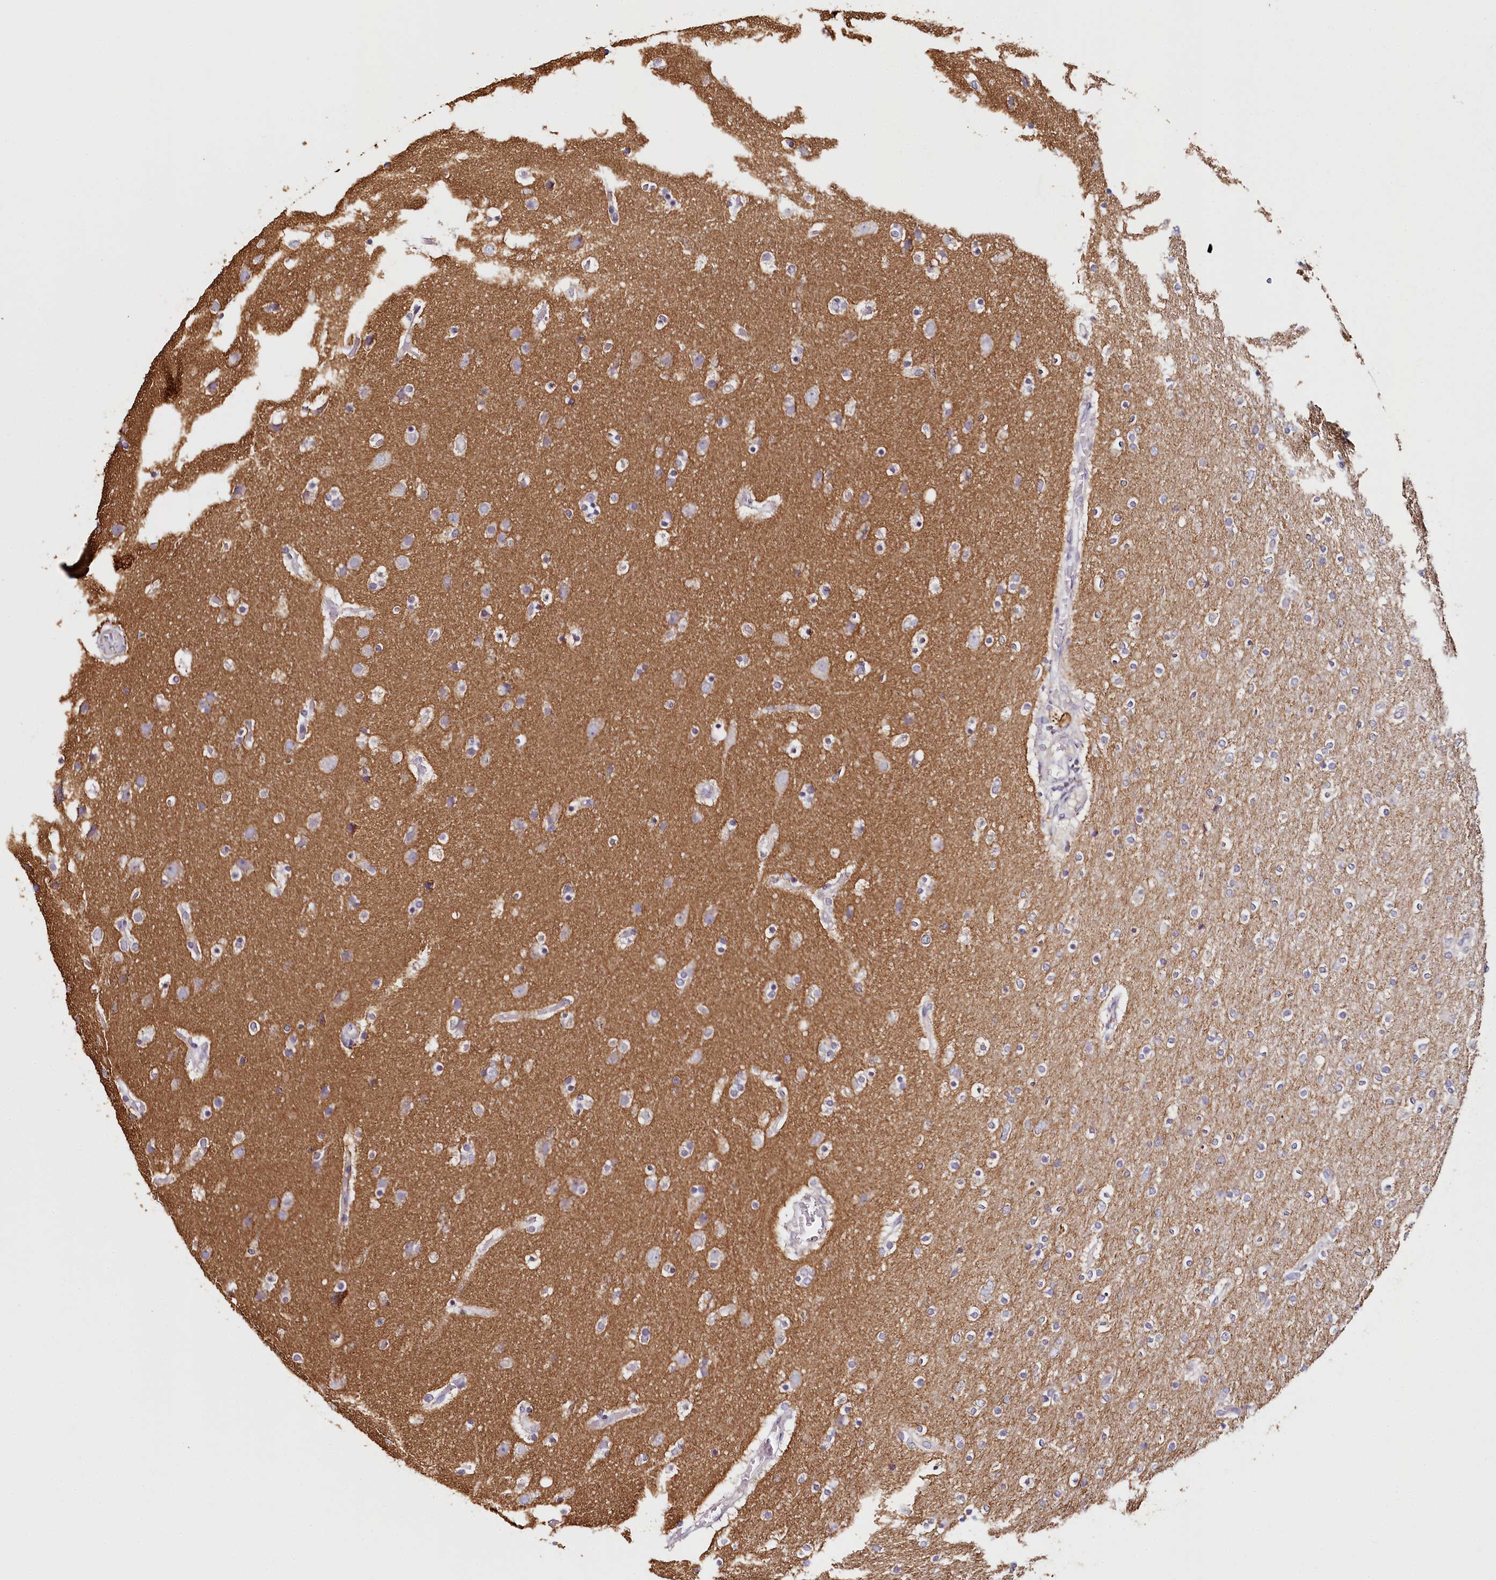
{"staining": {"intensity": "negative", "quantity": "none", "location": "none"}, "tissue": "glioma", "cell_type": "Tumor cells", "image_type": "cancer", "snomed": [{"axis": "morphology", "description": "Glioma, malignant, High grade"}, {"axis": "topography", "description": "Cerebral cortex"}], "caption": "Immunohistochemistry of glioma exhibits no positivity in tumor cells.", "gene": "MMP25", "patient": {"sex": "female", "age": 36}}